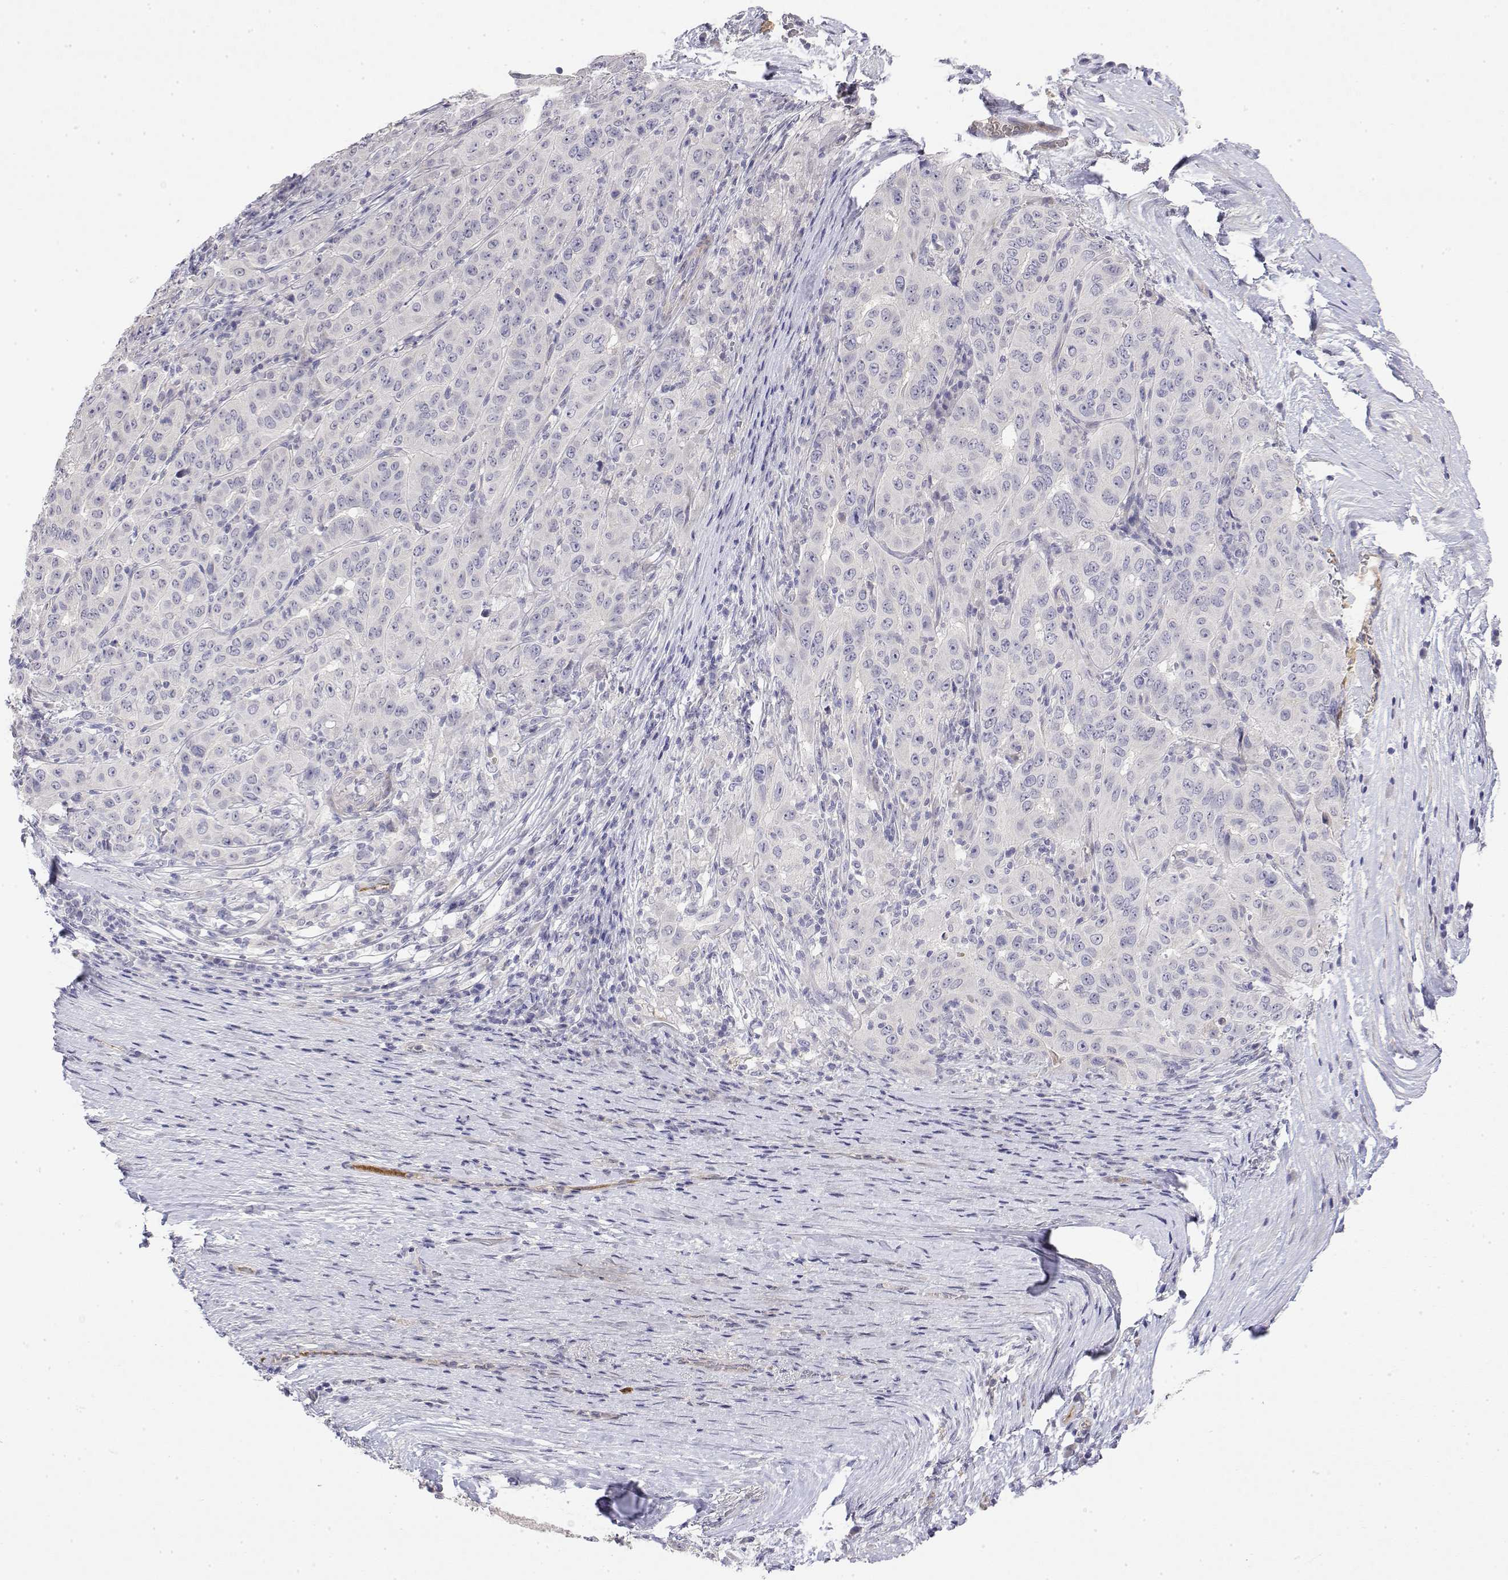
{"staining": {"intensity": "negative", "quantity": "none", "location": "none"}, "tissue": "pancreatic cancer", "cell_type": "Tumor cells", "image_type": "cancer", "snomed": [{"axis": "morphology", "description": "Adenocarcinoma, NOS"}, {"axis": "topography", "description": "Pancreas"}], "caption": "DAB immunohistochemical staining of human pancreatic cancer (adenocarcinoma) reveals no significant expression in tumor cells. (Stains: DAB (3,3'-diaminobenzidine) immunohistochemistry with hematoxylin counter stain, Microscopy: brightfield microscopy at high magnification).", "gene": "GGACT", "patient": {"sex": "male", "age": 63}}